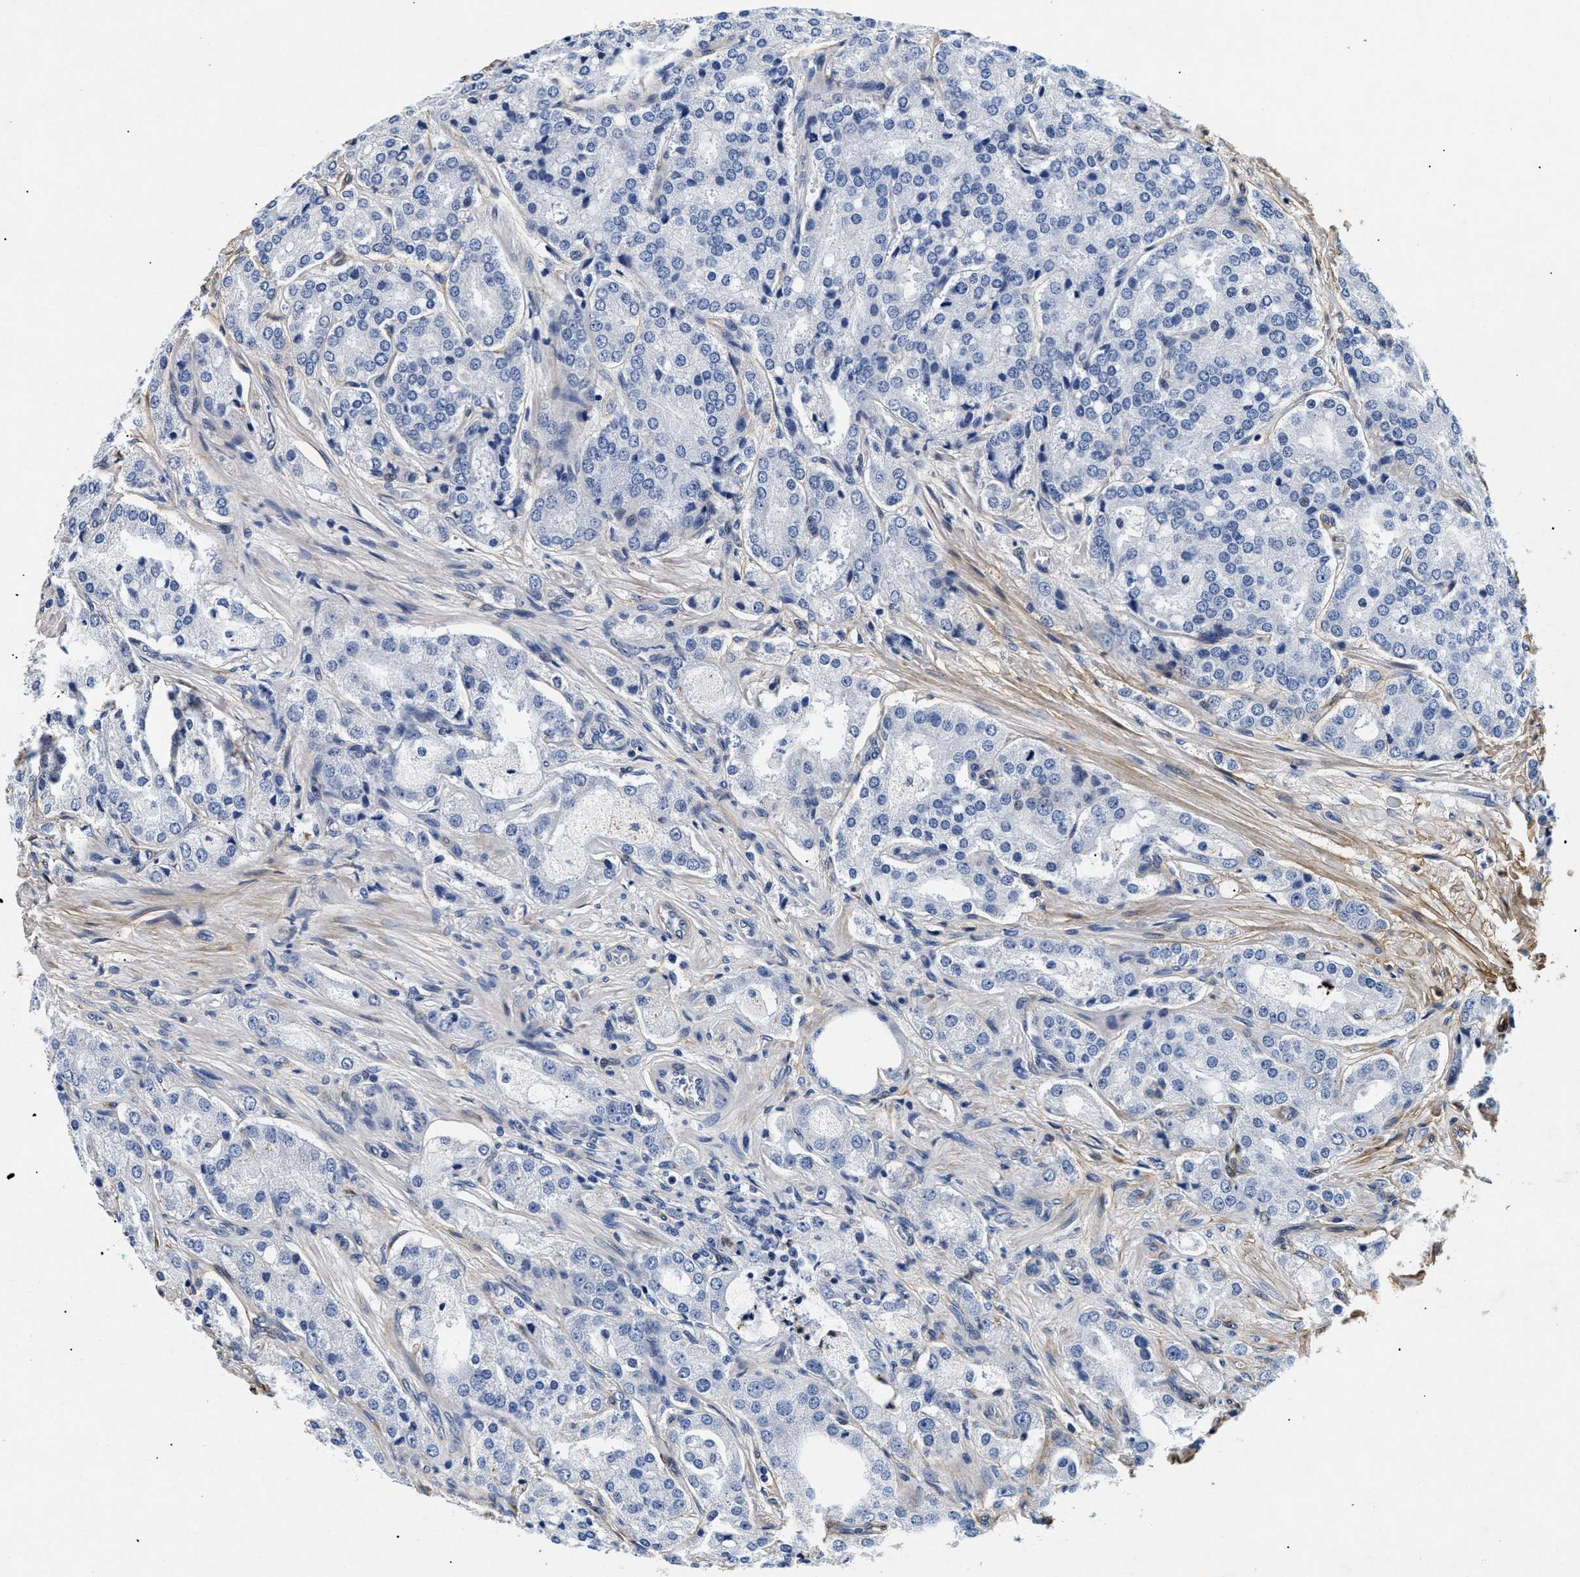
{"staining": {"intensity": "negative", "quantity": "none", "location": "none"}, "tissue": "prostate cancer", "cell_type": "Tumor cells", "image_type": "cancer", "snomed": [{"axis": "morphology", "description": "Adenocarcinoma, High grade"}, {"axis": "topography", "description": "Prostate"}], "caption": "Tumor cells are negative for brown protein staining in high-grade adenocarcinoma (prostate).", "gene": "LAMA3", "patient": {"sex": "male", "age": 65}}